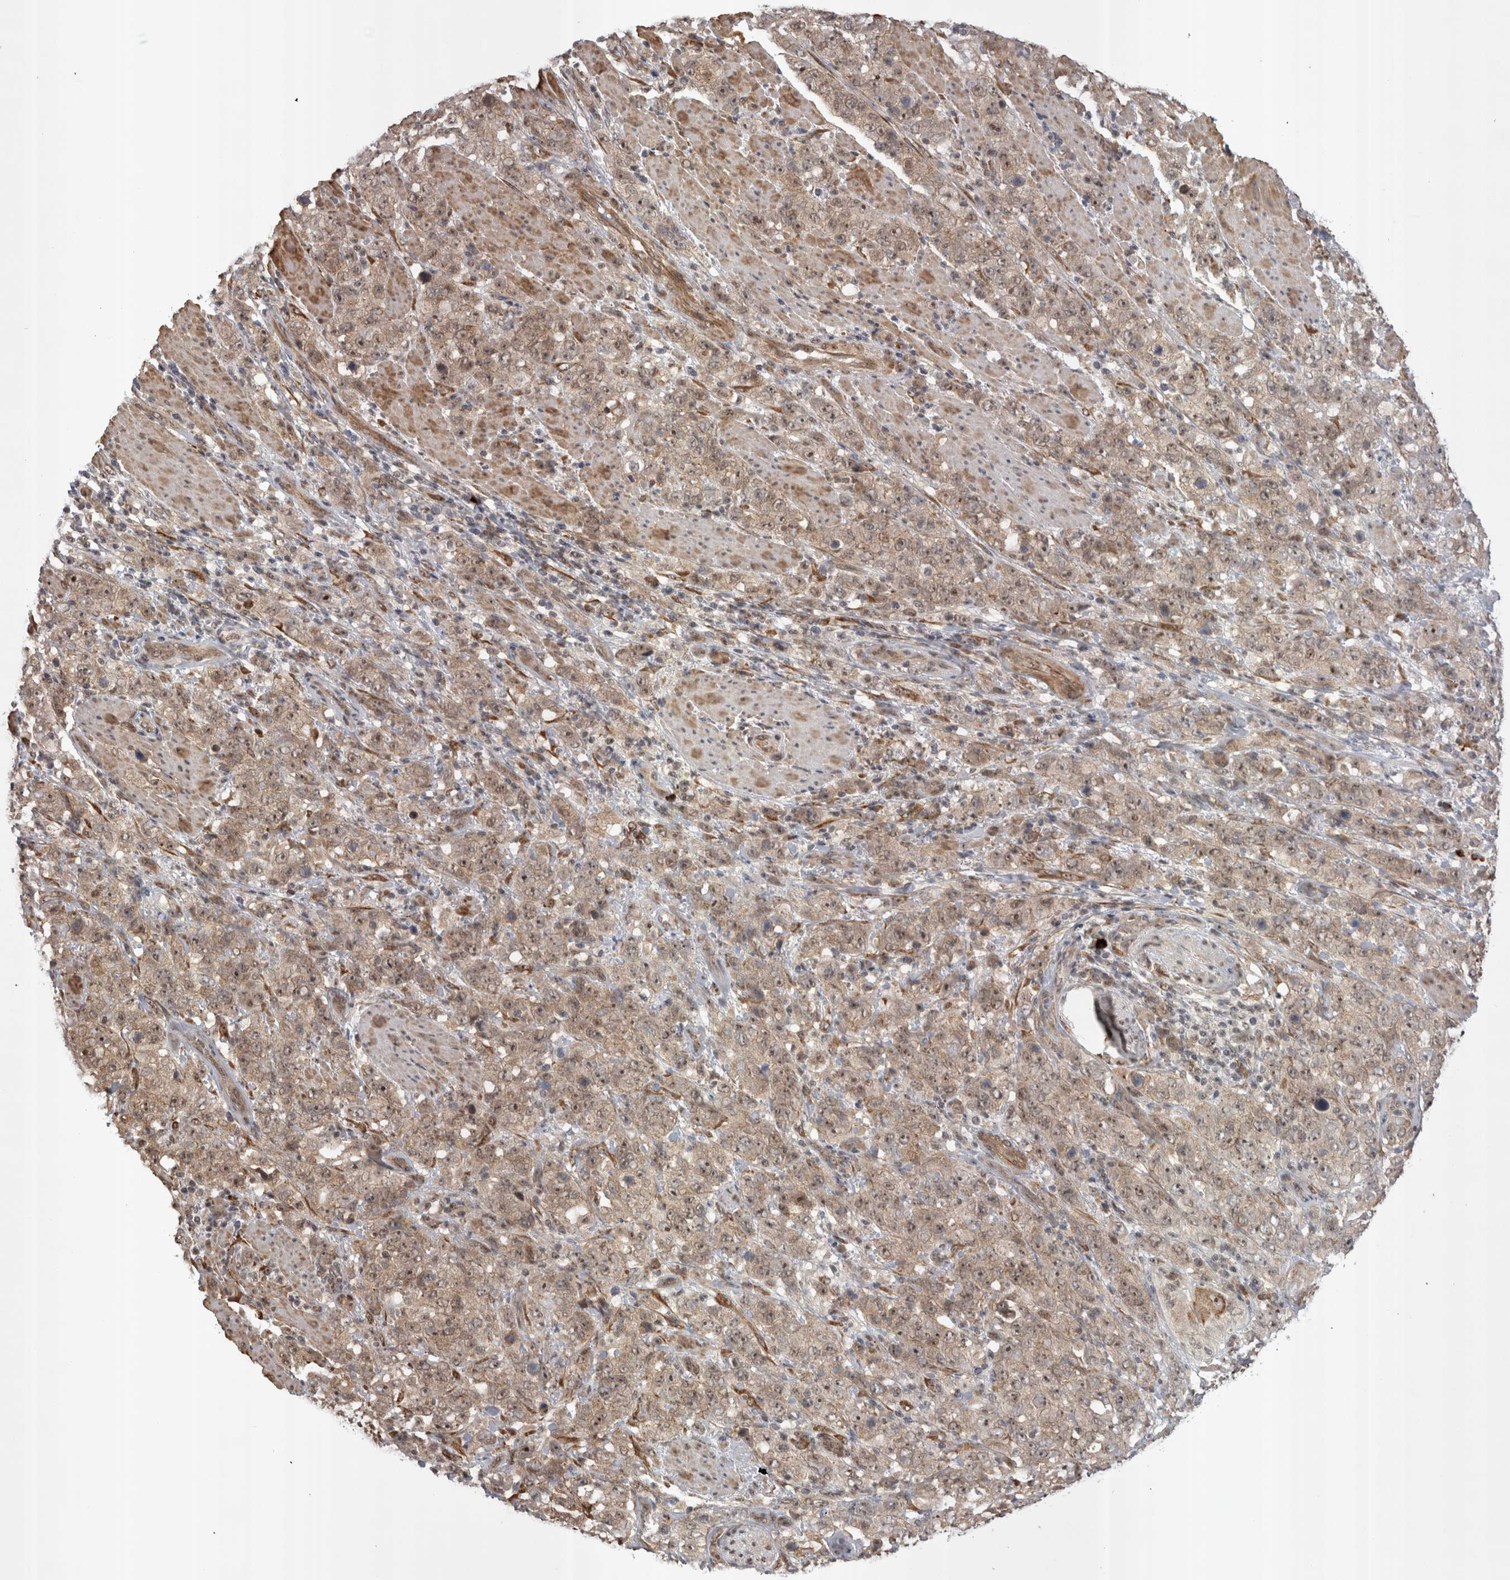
{"staining": {"intensity": "weak", "quantity": ">75%", "location": "cytoplasmic/membranous,nuclear"}, "tissue": "stomach cancer", "cell_type": "Tumor cells", "image_type": "cancer", "snomed": [{"axis": "morphology", "description": "Adenocarcinoma, NOS"}, {"axis": "topography", "description": "Stomach"}], "caption": "A photomicrograph of human stomach cancer (adenocarcinoma) stained for a protein displays weak cytoplasmic/membranous and nuclear brown staining in tumor cells.", "gene": "EXOSC4", "patient": {"sex": "male", "age": 48}}